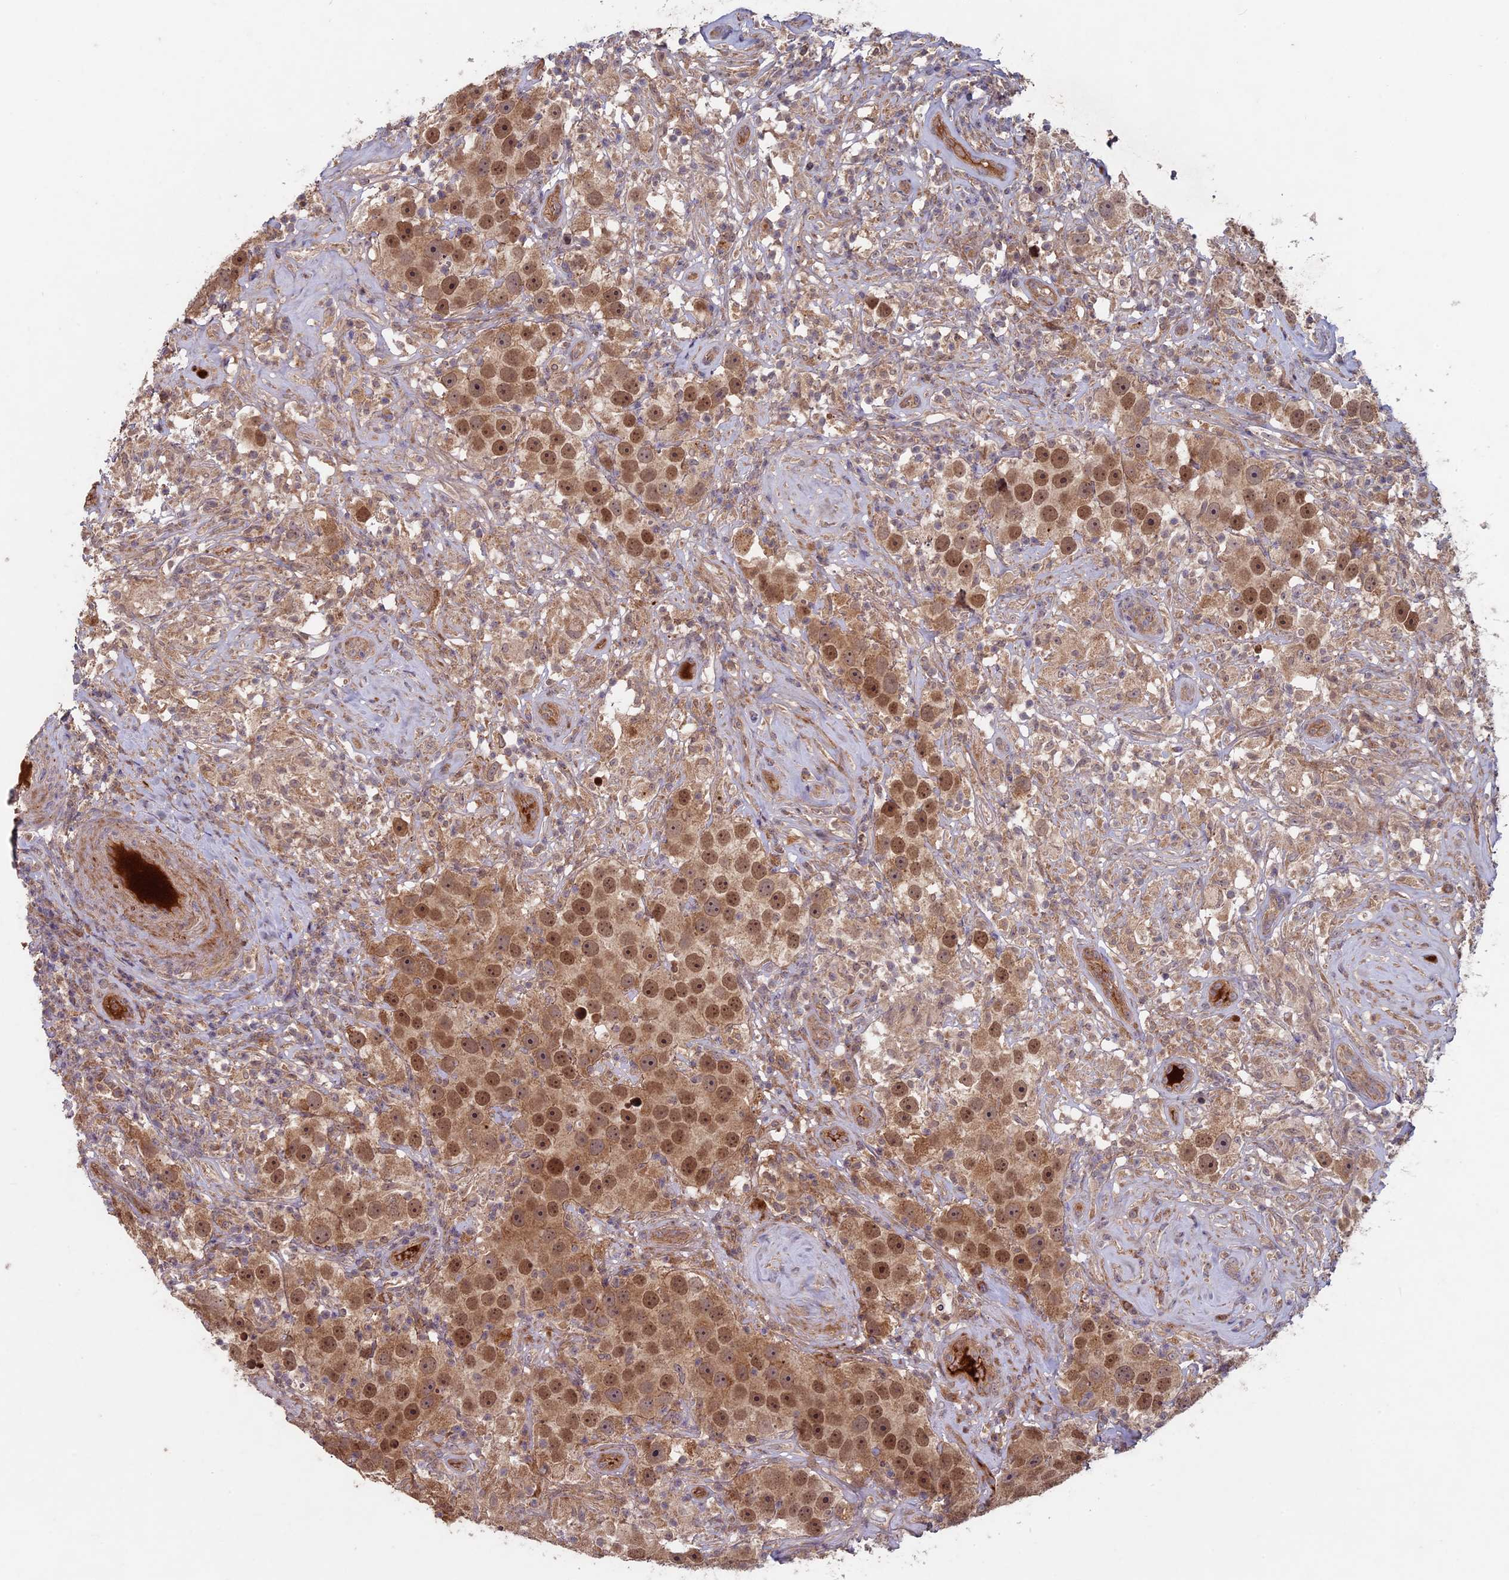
{"staining": {"intensity": "moderate", "quantity": ">75%", "location": "cytoplasmic/membranous,nuclear"}, "tissue": "testis cancer", "cell_type": "Tumor cells", "image_type": "cancer", "snomed": [{"axis": "morphology", "description": "Seminoma, NOS"}, {"axis": "topography", "description": "Testis"}], "caption": "The image demonstrates a brown stain indicating the presence of a protein in the cytoplasmic/membranous and nuclear of tumor cells in testis seminoma.", "gene": "RCCD1", "patient": {"sex": "male", "age": 49}}